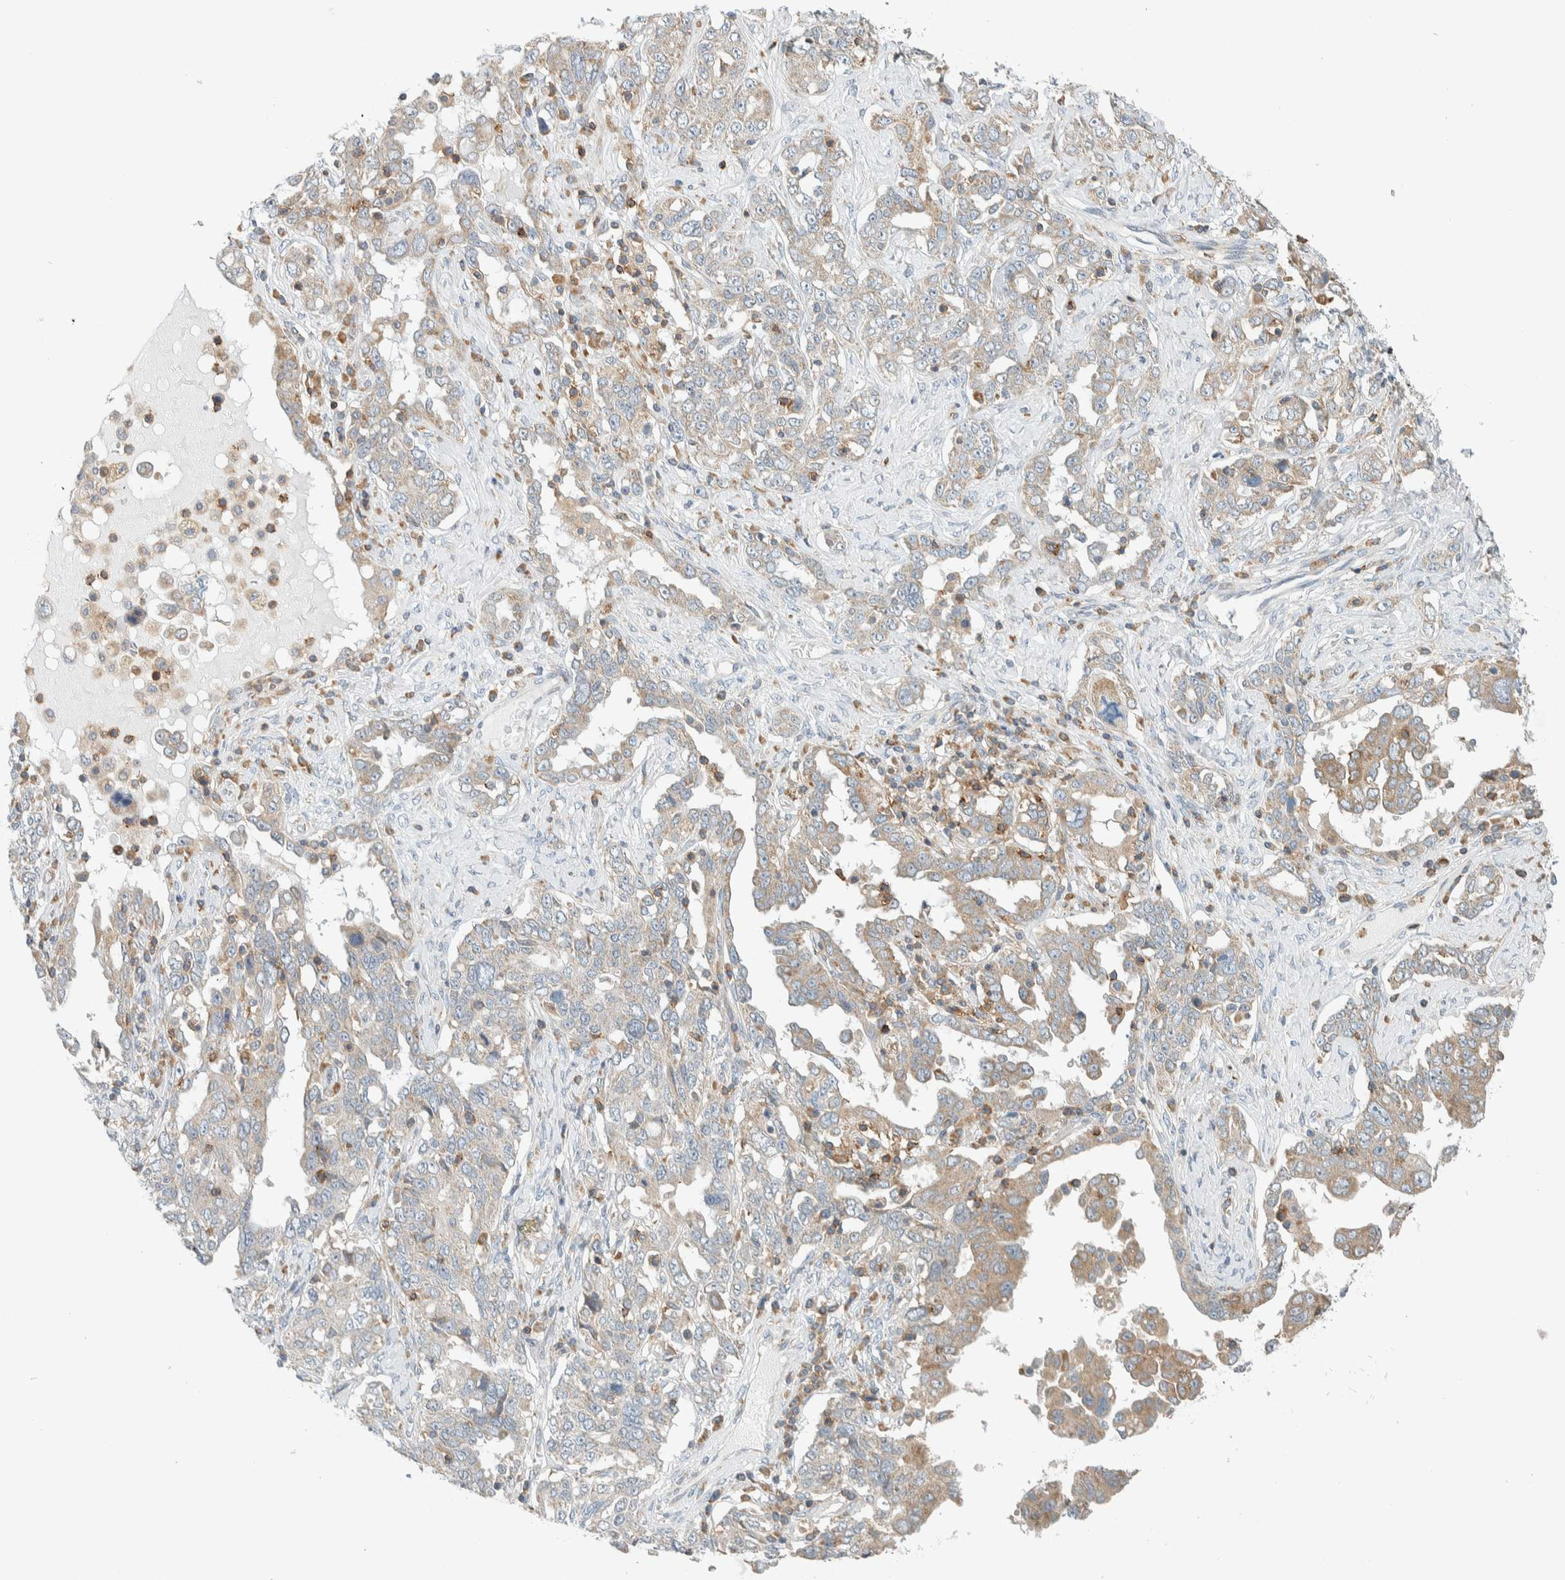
{"staining": {"intensity": "weak", "quantity": ">75%", "location": "cytoplasmic/membranous"}, "tissue": "ovarian cancer", "cell_type": "Tumor cells", "image_type": "cancer", "snomed": [{"axis": "morphology", "description": "Carcinoma, endometroid"}, {"axis": "topography", "description": "Ovary"}], "caption": "This image exhibits ovarian cancer stained with immunohistochemistry (IHC) to label a protein in brown. The cytoplasmic/membranous of tumor cells show weak positivity for the protein. Nuclei are counter-stained blue.", "gene": "CCDC57", "patient": {"sex": "female", "age": 62}}